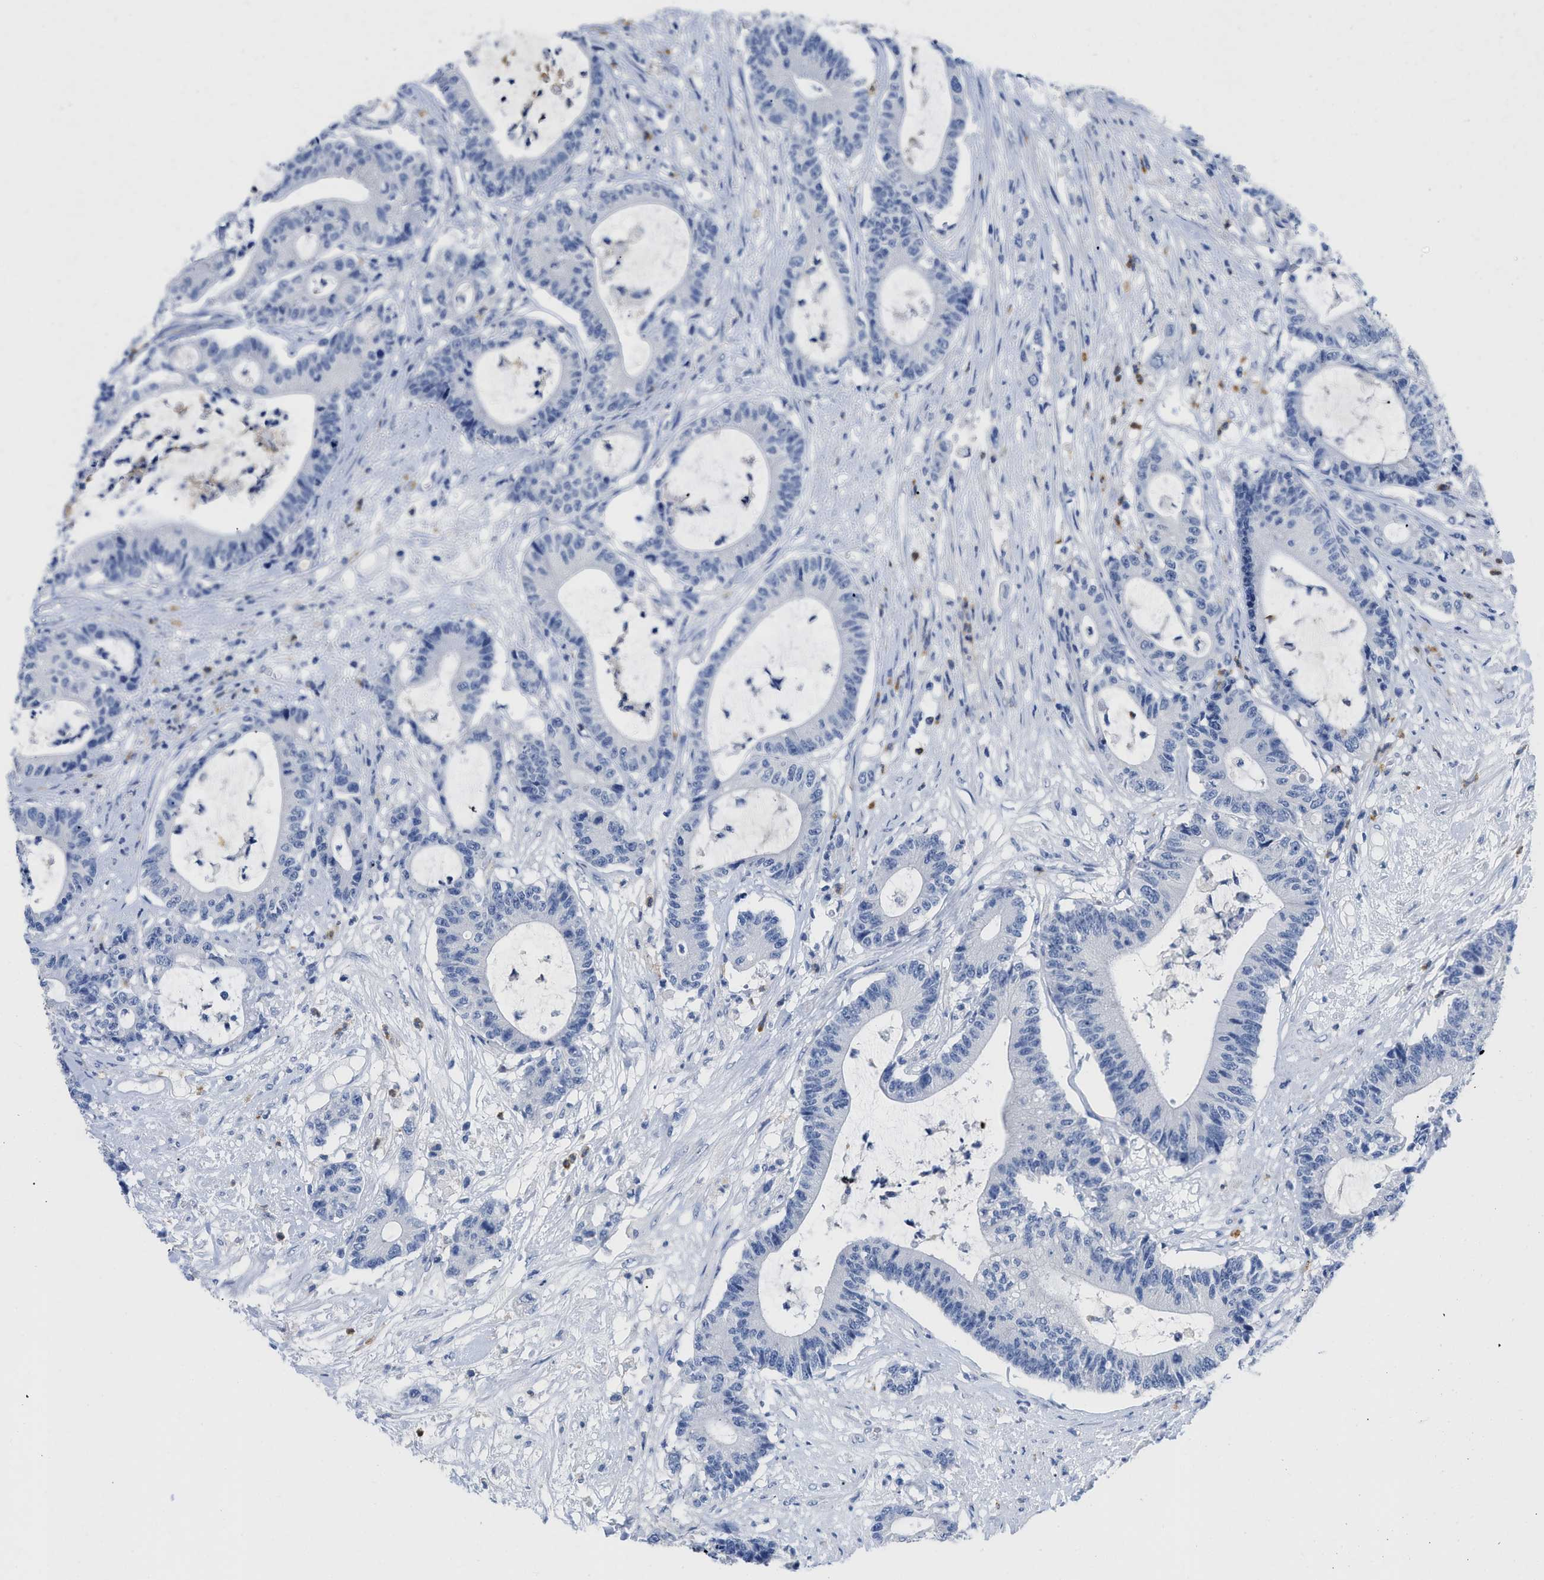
{"staining": {"intensity": "negative", "quantity": "none", "location": "none"}, "tissue": "colorectal cancer", "cell_type": "Tumor cells", "image_type": "cancer", "snomed": [{"axis": "morphology", "description": "Adenocarcinoma, NOS"}, {"axis": "topography", "description": "Colon"}], "caption": "Immunohistochemistry of adenocarcinoma (colorectal) shows no staining in tumor cells.", "gene": "CR1", "patient": {"sex": "female", "age": 84}}